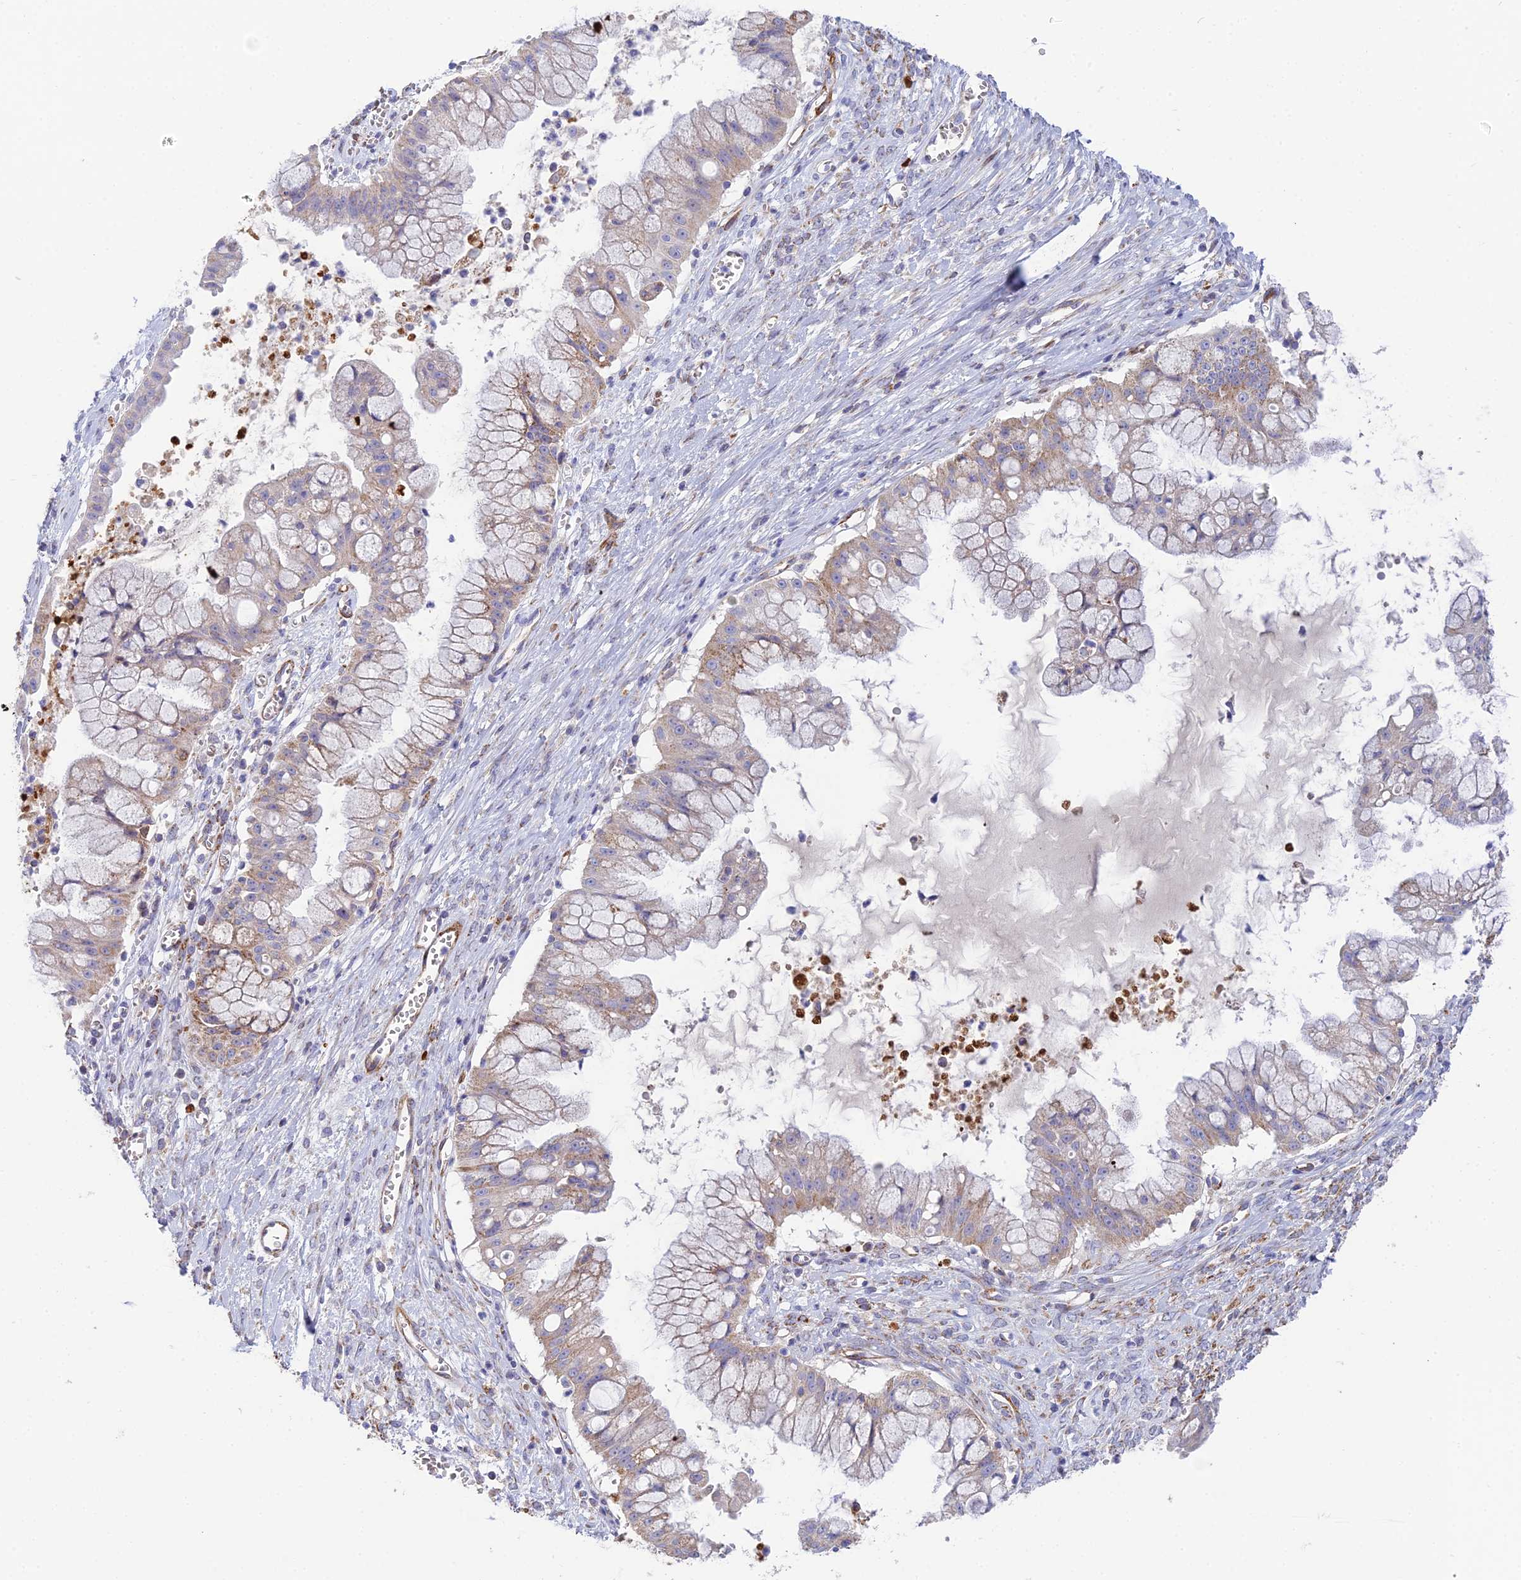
{"staining": {"intensity": "moderate", "quantity": "25%-75%", "location": "cytoplasmic/membranous"}, "tissue": "ovarian cancer", "cell_type": "Tumor cells", "image_type": "cancer", "snomed": [{"axis": "morphology", "description": "Cystadenocarcinoma, mucinous, NOS"}, {"axis": "topography", "description": "Ovary"}], "caption": "A brown stain labels moderate cytoplasmic/membranous positivity of a protein in human mucinous cystadenocarcinoma (ovarian) tumor cells.", "gene": "CSPG4", "patient": {"sex": "female", "age": 70}}